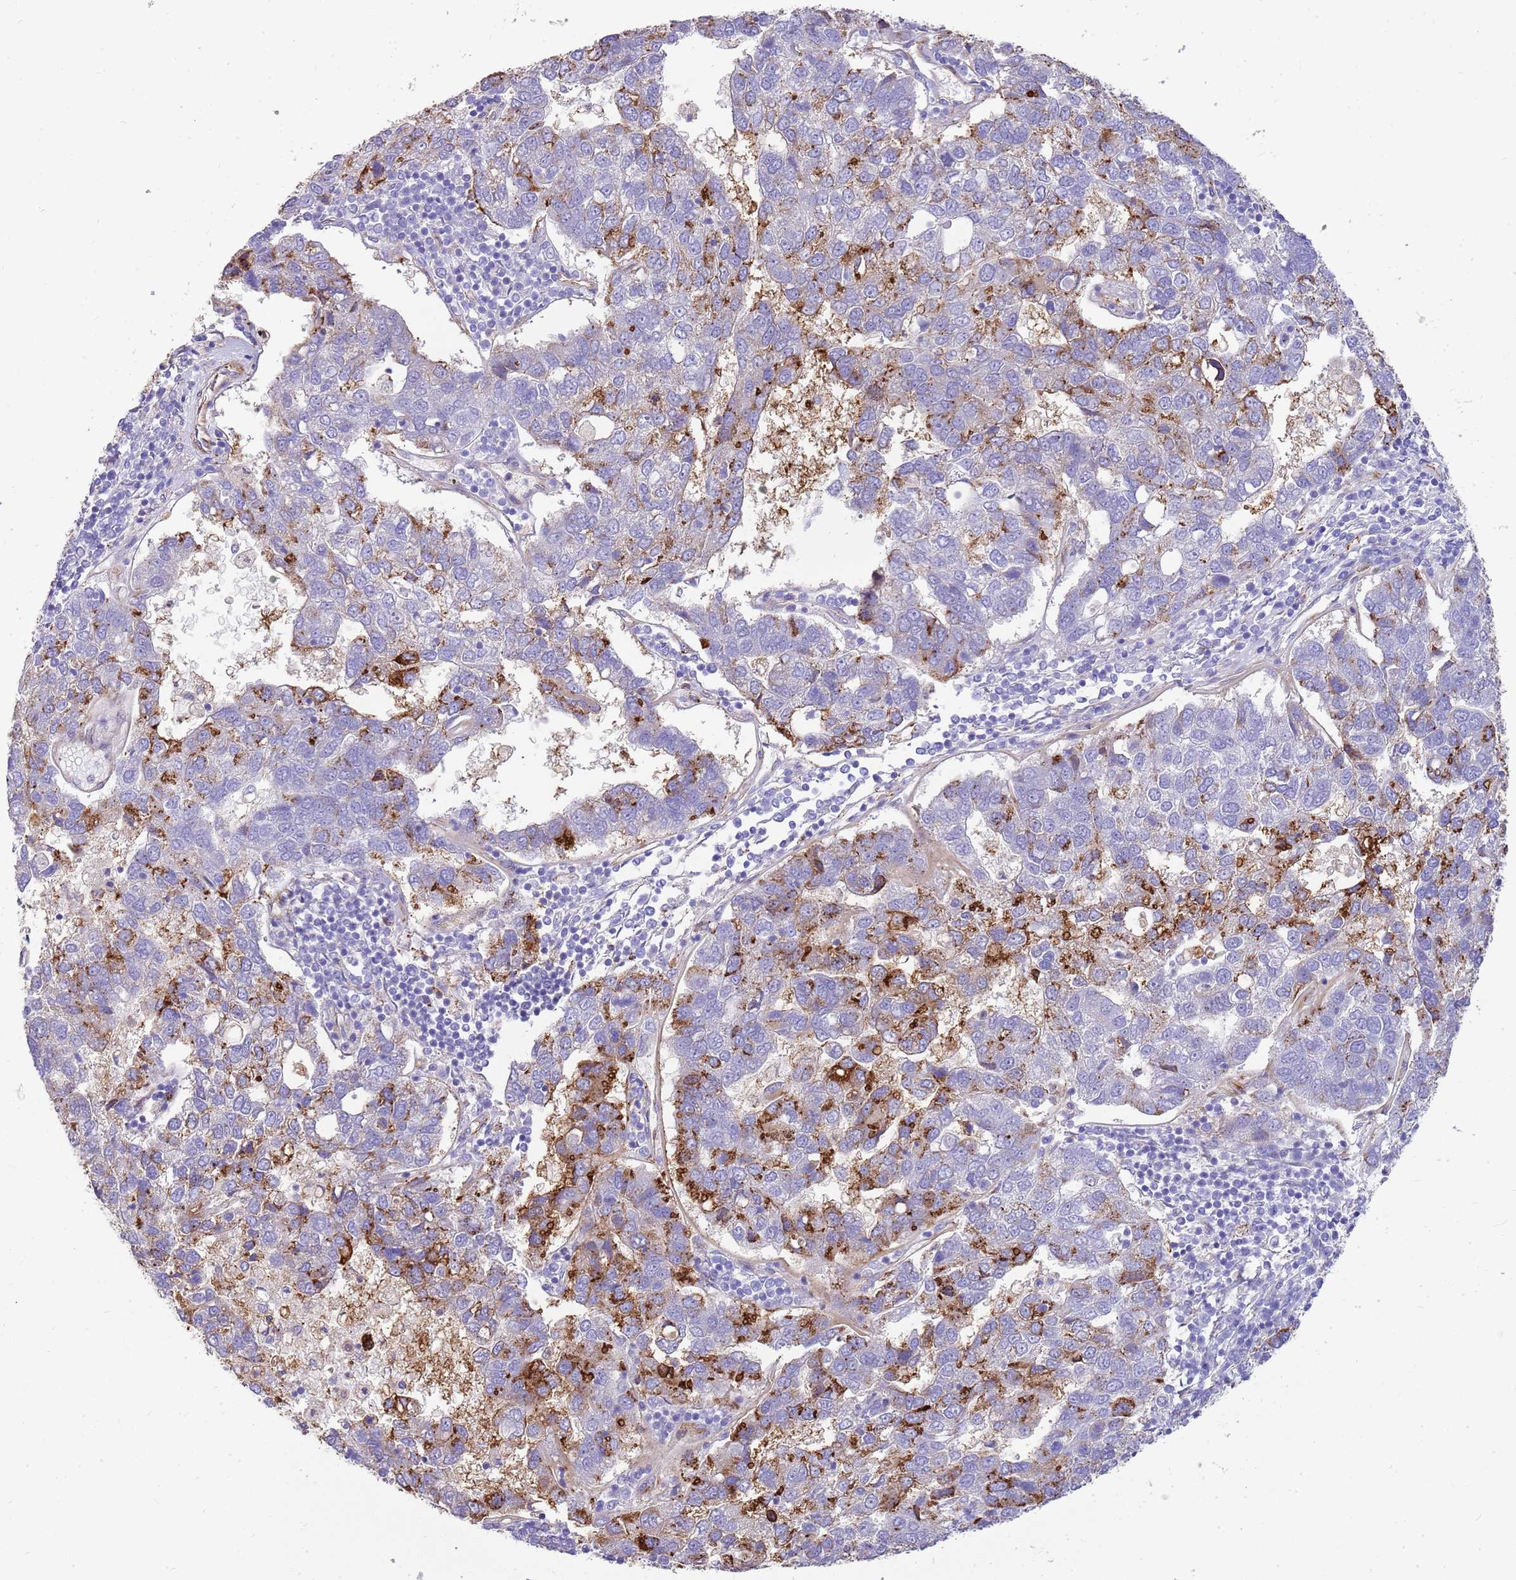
{"staining": {"intensity": "strong", "quantity": "<25%", "location": "cytoplasmic/membranous"}, "tissue": "pancreatic cancer", "cell_type": "Tumor cells", "image_type": "cancer", "snomed": [{"axis": "morphology", "description": "Adenocarcinoma, NOS"}, {"axis": "topography", "description": "Pancreas"}], "caption": "An IHC photomicrograph of neoplastic tissue is shown. Protein staining in brown shows strong cytoplasmic/membranous positivity in pancreatic cancer within tumor cells.", "gene": "ZDHHC1", "patient": {"sex": "female", "age": 61}}